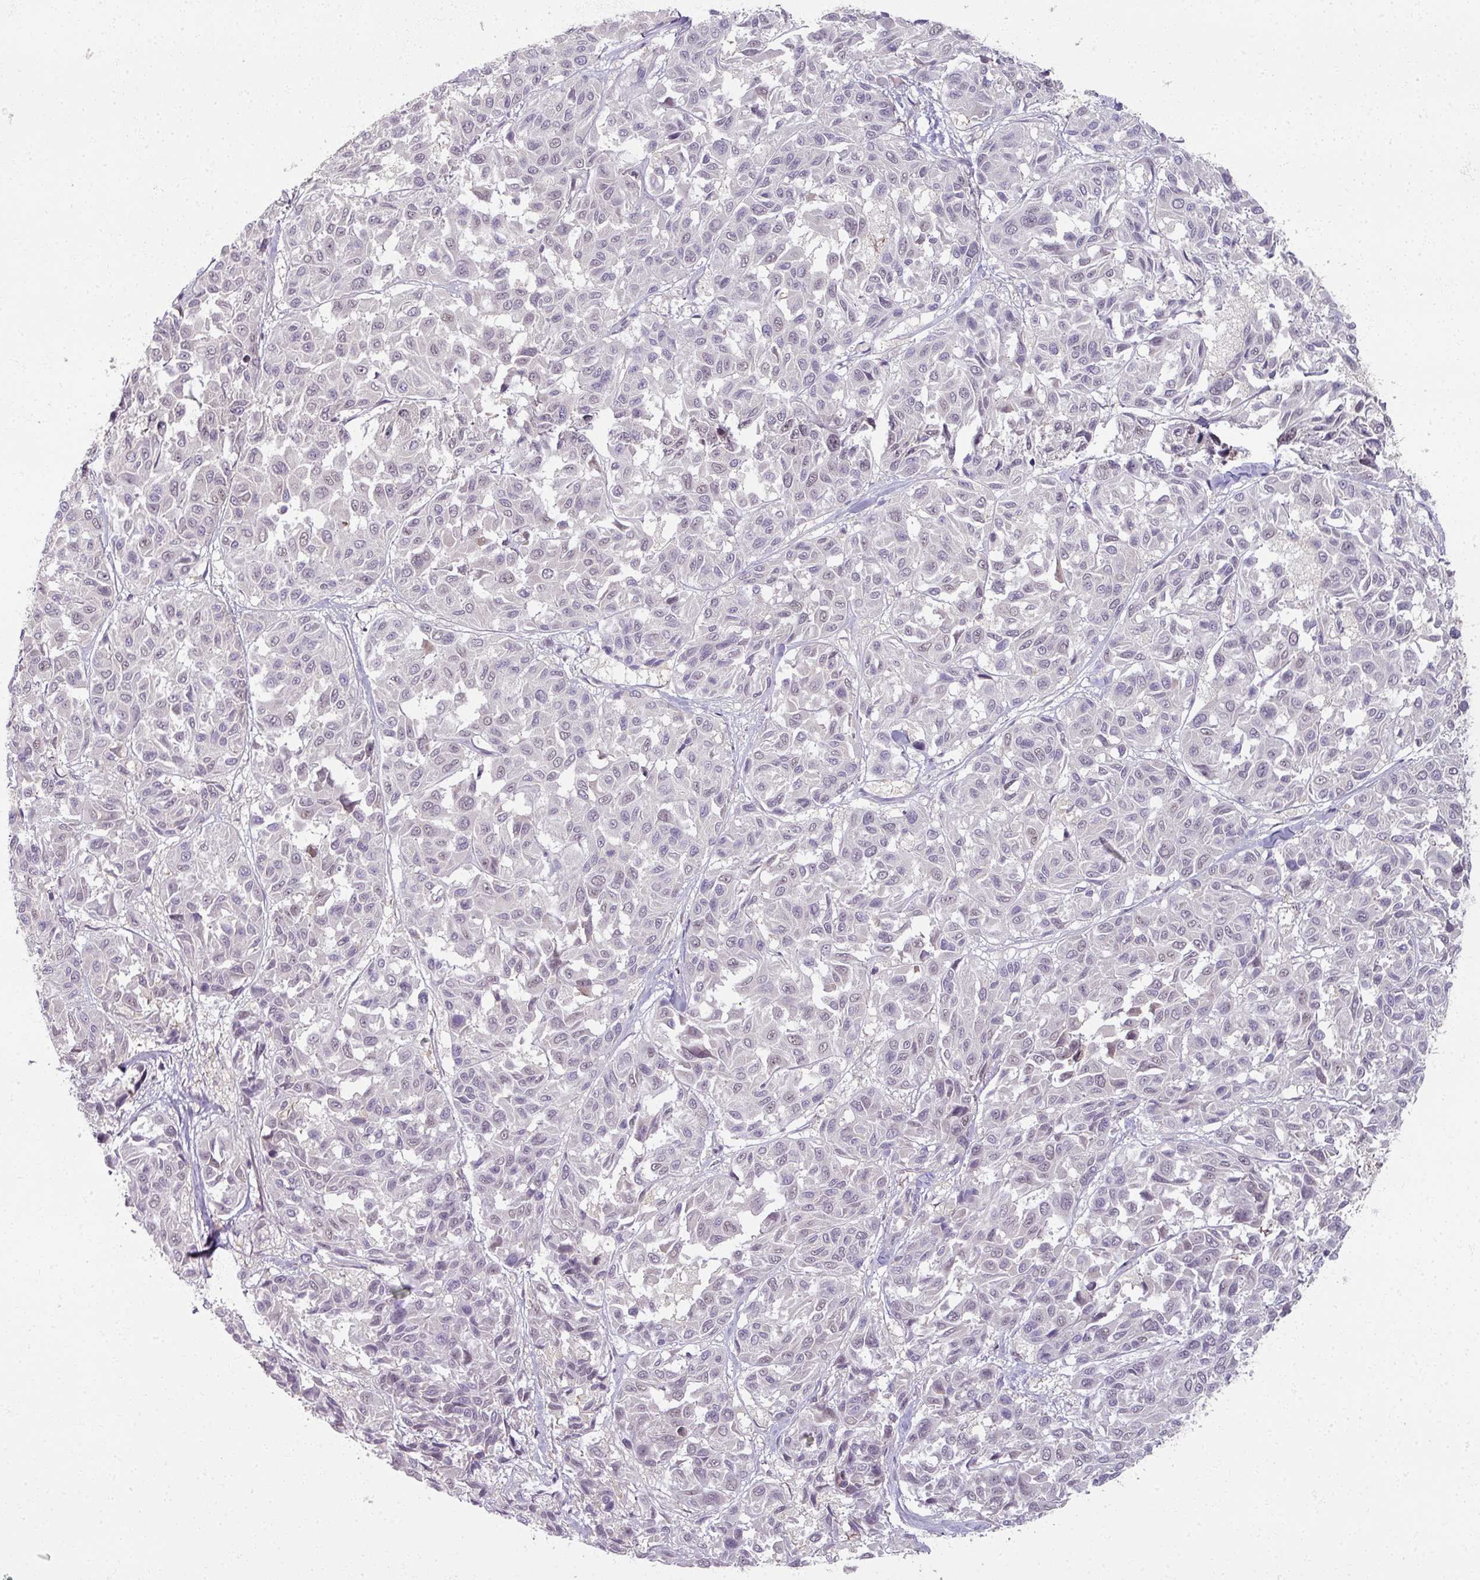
{"staining": {"intensity": "weak", "quantity": "25%-75%", "location": "nuclear"}, "tissue": "melanoma", "cell_type": "Tumor cells", "image_type": "cancer", "snomed": [{"axis": "morphology", "description": "Malignant melanoma, NOS"}, {"axis": "topography", "description": "Skin"}], "caption": "The immunohistochemical stain labels weak nuclear expression in tumor cells of malignant melanoma tissue. (DAB (3,3'-diaminobenzidine) IHC, brown staining for protein, blue staining for nuclei).", "gene": "MYMK", "patient": {"sex": "female", "age": 66}}